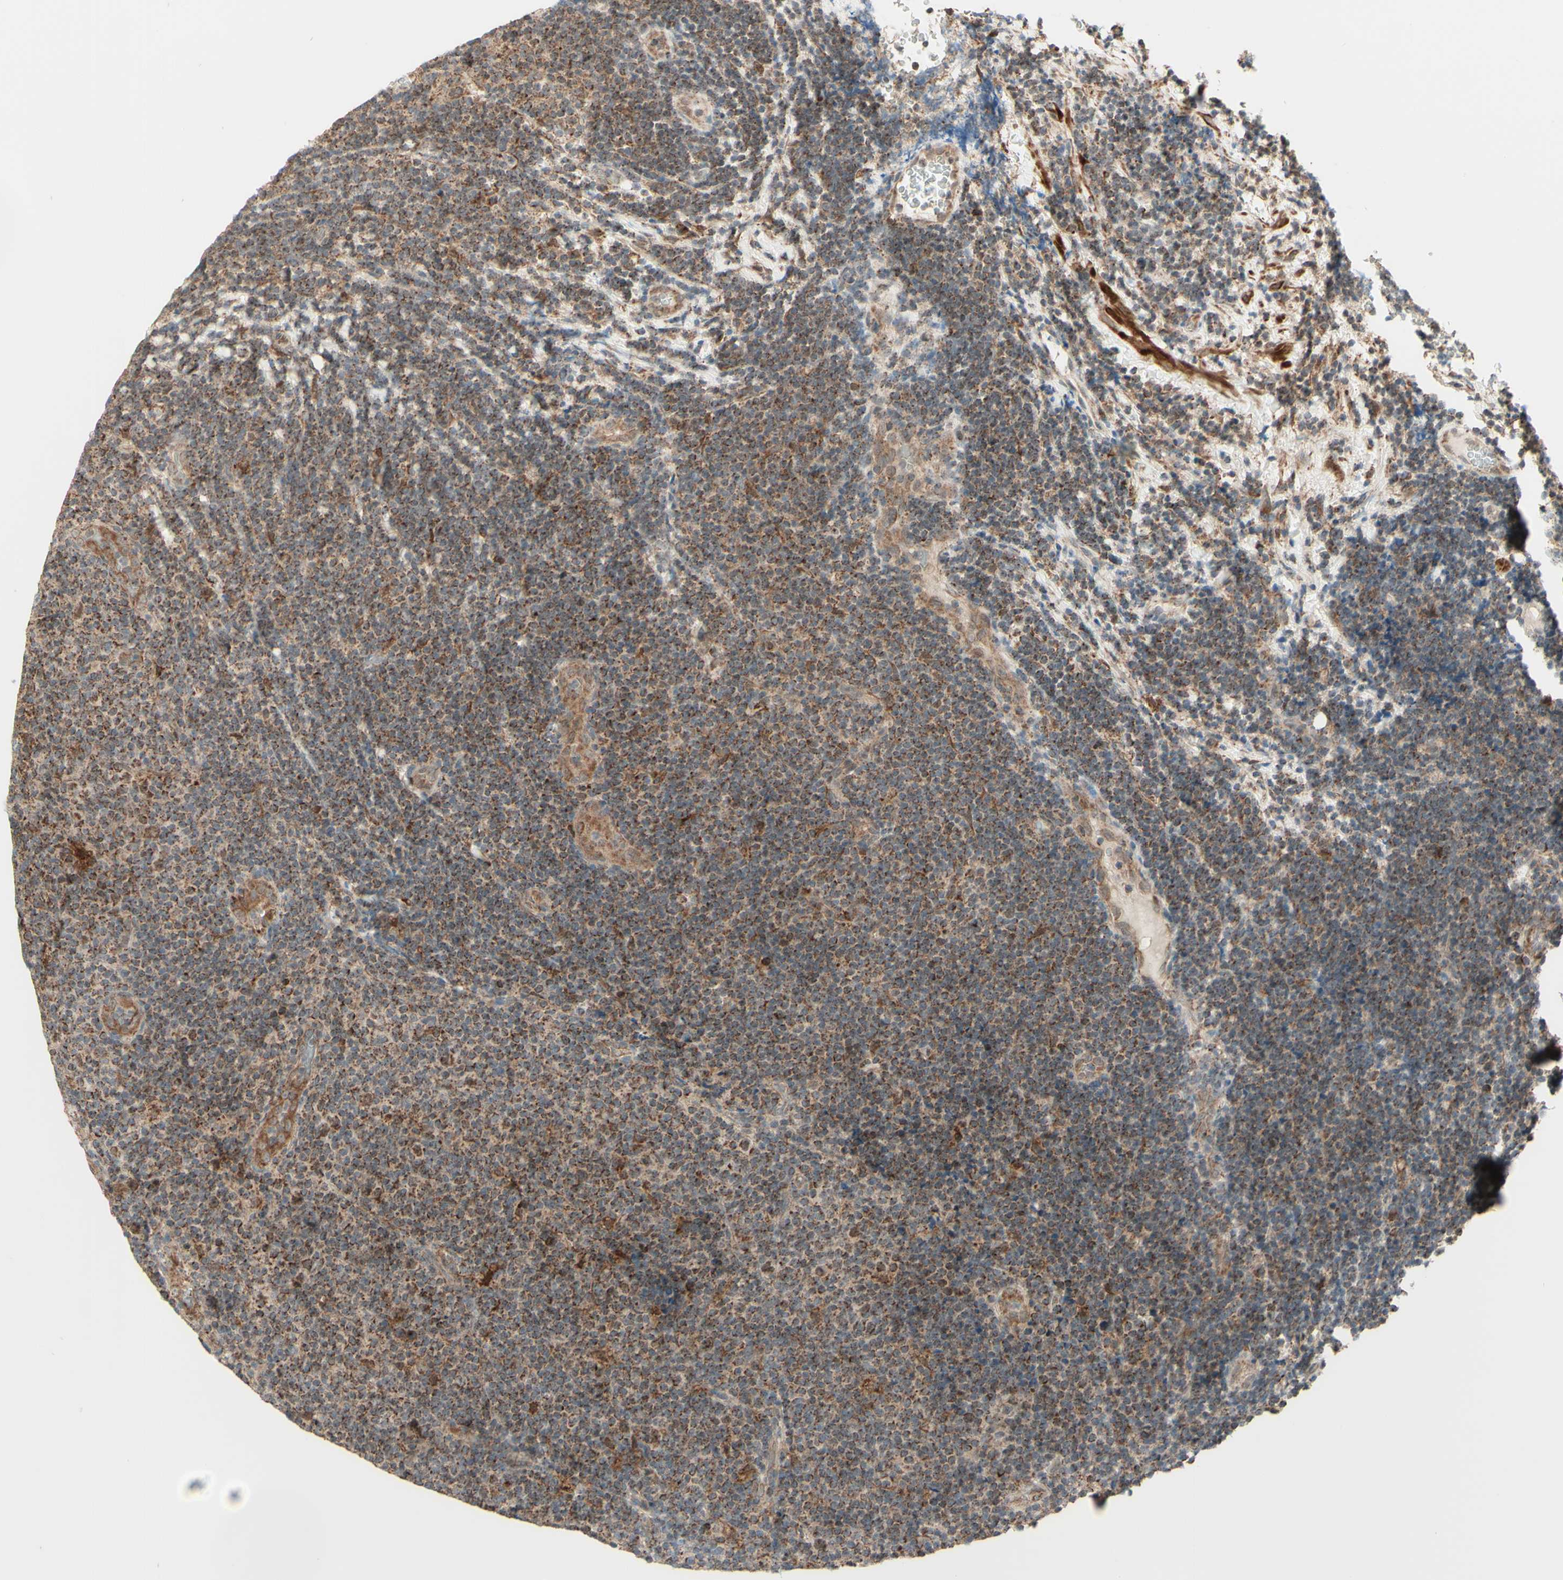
{"staining": {"intensity": "moderate", "quantity": ">75%", "location": "cytoplasmic/membranous"}, "tissue": "lymphoma", "cell_type": "Tumor cells", "image_type": "cancer", "snomed": [{"axis": "morphology", "description": "Malignant lymphoma, non-Hodgkin's type, Low grade"}, {"axis": "topography", "description": "Lymph node"}], "caption": "A medium amount of moderate cytoplasmic/membranous expression is seen in approximately >75% of tumor cells in lymphoma tissue.", "gene": "DHRS3", "patient": {"sex": "male", "age": 83}}